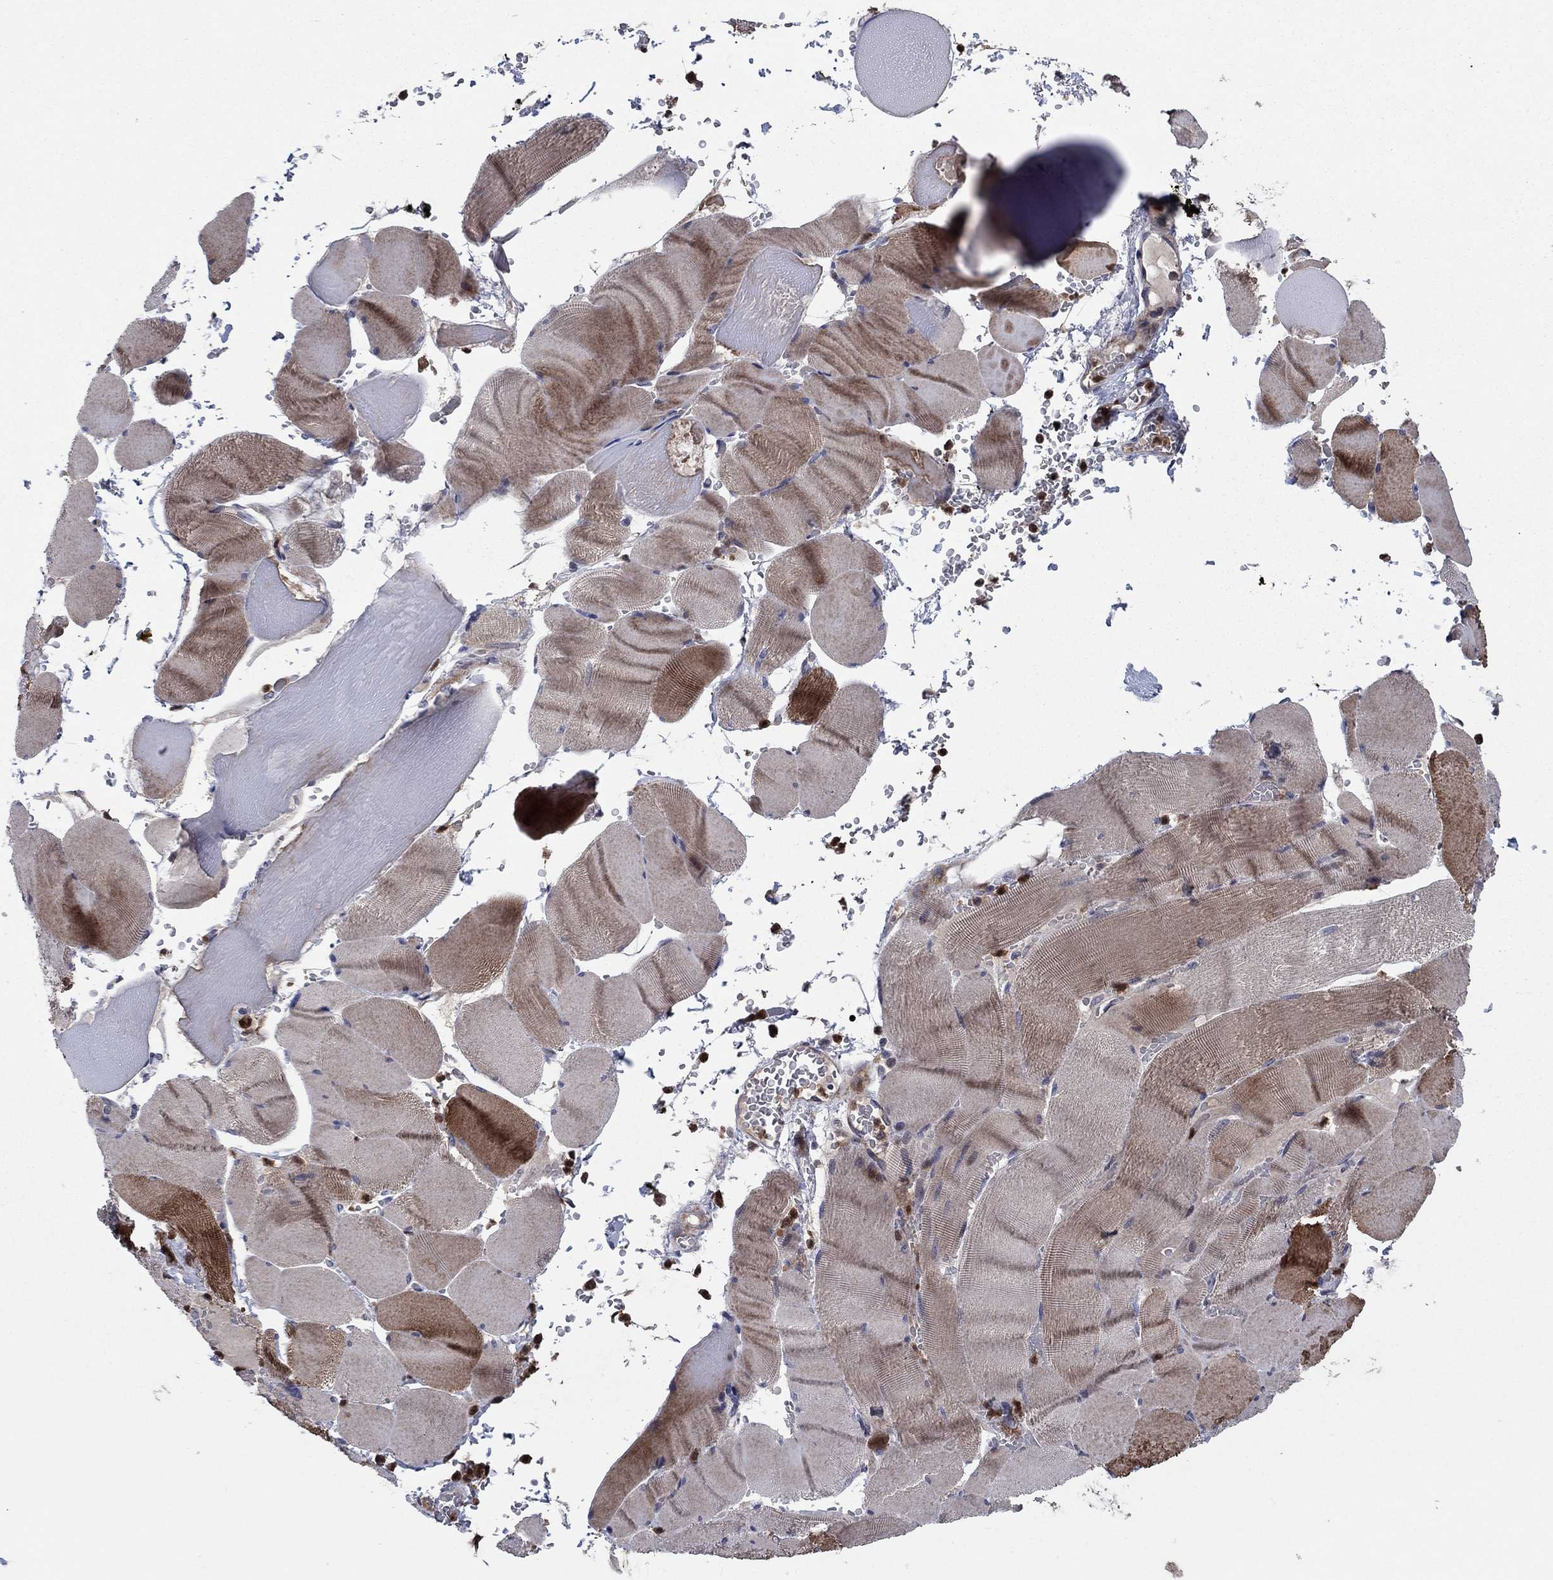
{"staining": {"intensity": "moderate", "quantity": "25%-75%", "location": "cytoplasmic/membranous"}, "tissue": "skeletal muscle", "cell_type": "Myocytes", "image_type": "normal", "snomed": [{"axis": "morphology", "description": "Normal tissue, NOS"}, {"axis": "topography", "description": "Skeletal muscle"}], "caption": "Immunohistochemistry (IHC) (DAB) staining of normal skeletal muscle demonstrates moderate cytoplasmic/membranous protein staining in approximately 25%-75% of myocytes.", "gene": "MSRB1", "patient": {"sex": "male", "age": 56}}